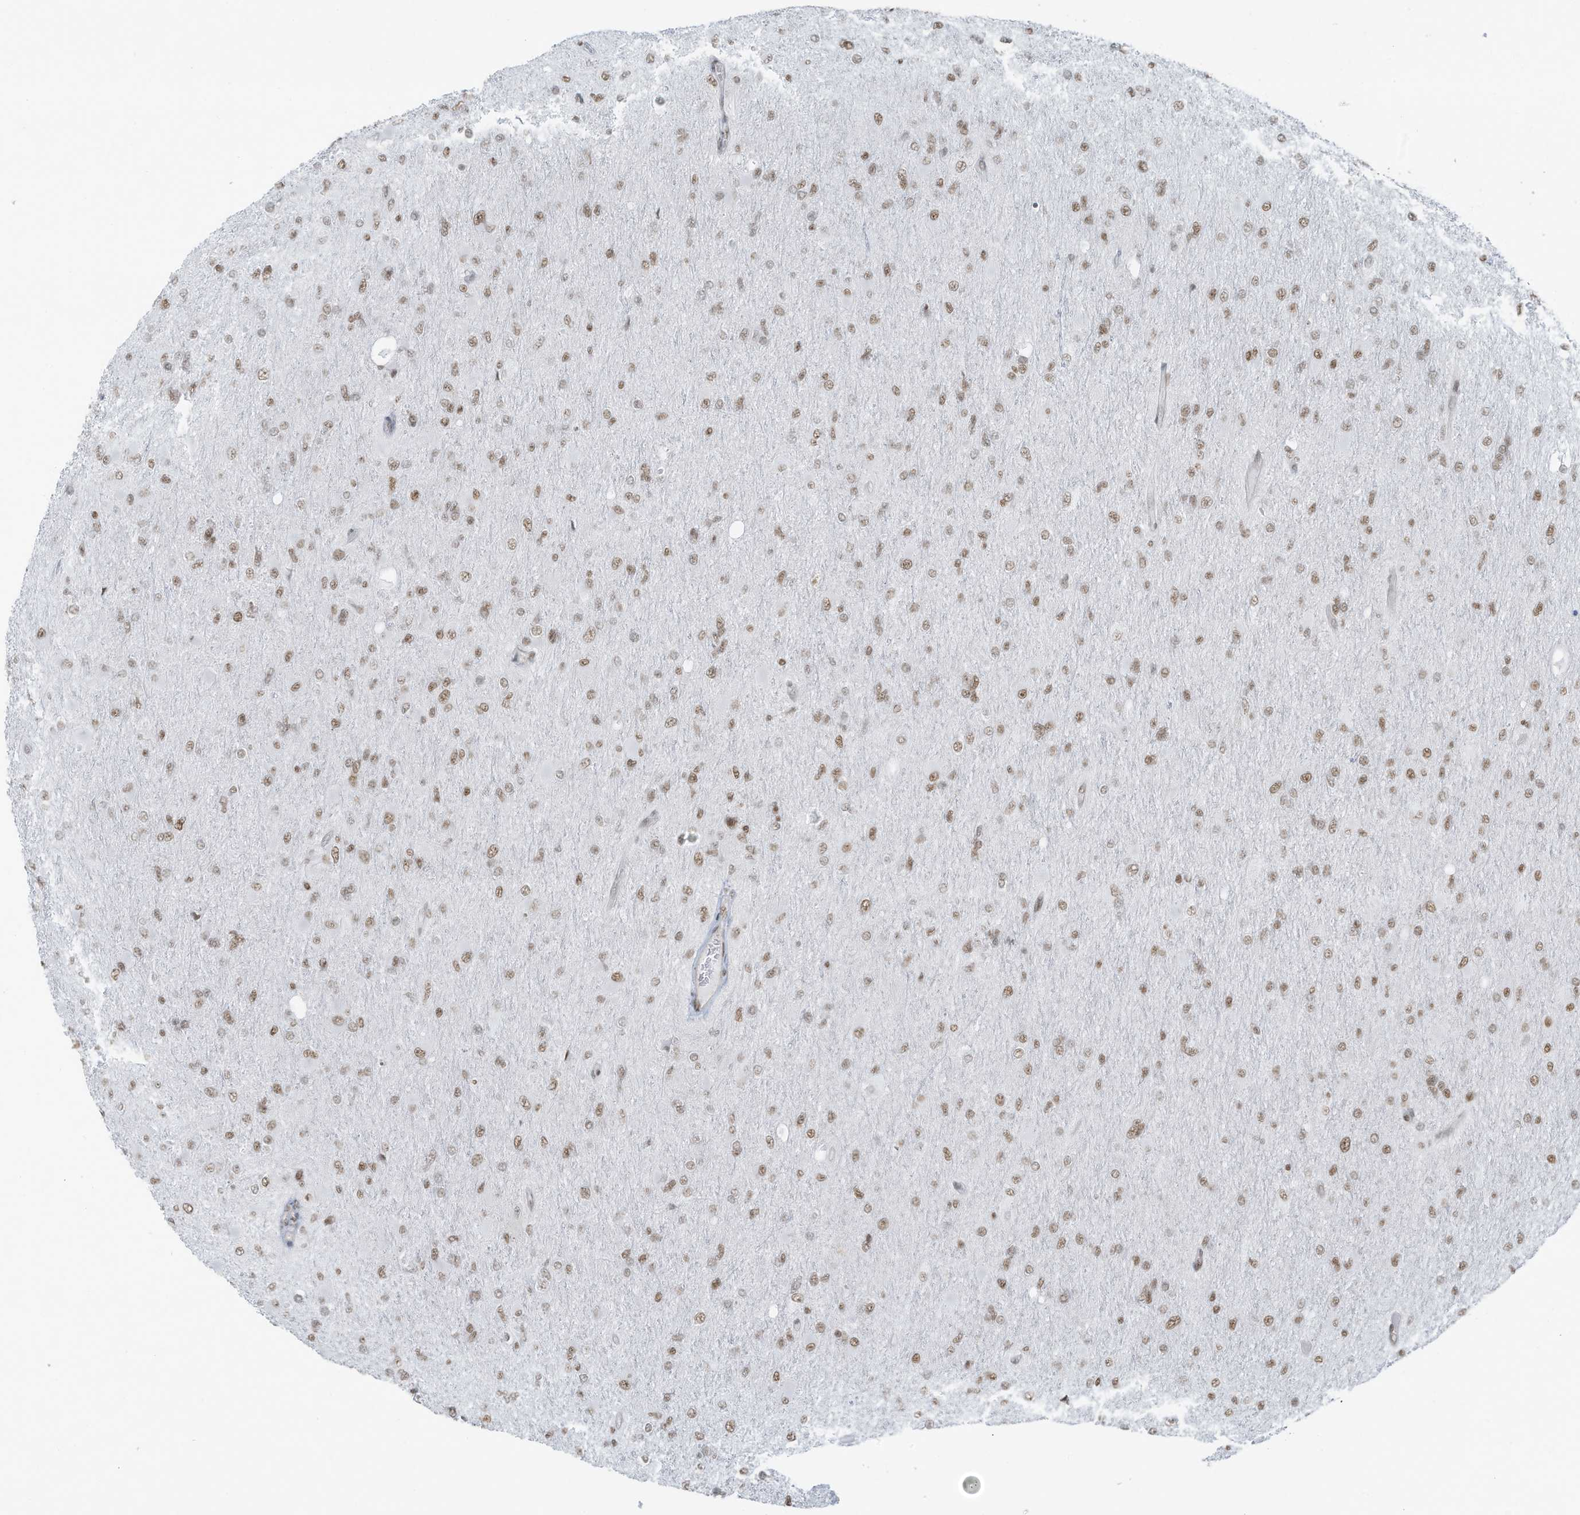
{"staining": {"intensity": "moderate", "quantity": ">75%", "location": "nuclear"}, "tissue": "glioma", "cell_type": "Tumor cells", "image_type": "cancer", "snomed": [{"axis": "morphology", "description": "Glioma, malignant, High grade"}, {"axis": "topography", "description": "Cerebral cortex"}], "caption": "Protein analysis of glioma tissue exhibits moderate nuclear positivity in approximately >75% of tumor cells. The staining was performed using DAB (3,3'-diaminobenzidine) to visualize the protein expression in brown, while the nuclei were stained in blue with hematoxylin (Magnification: 20x).", "gene": "DBR1", "patient": {"sex": "female", "age": 36}}